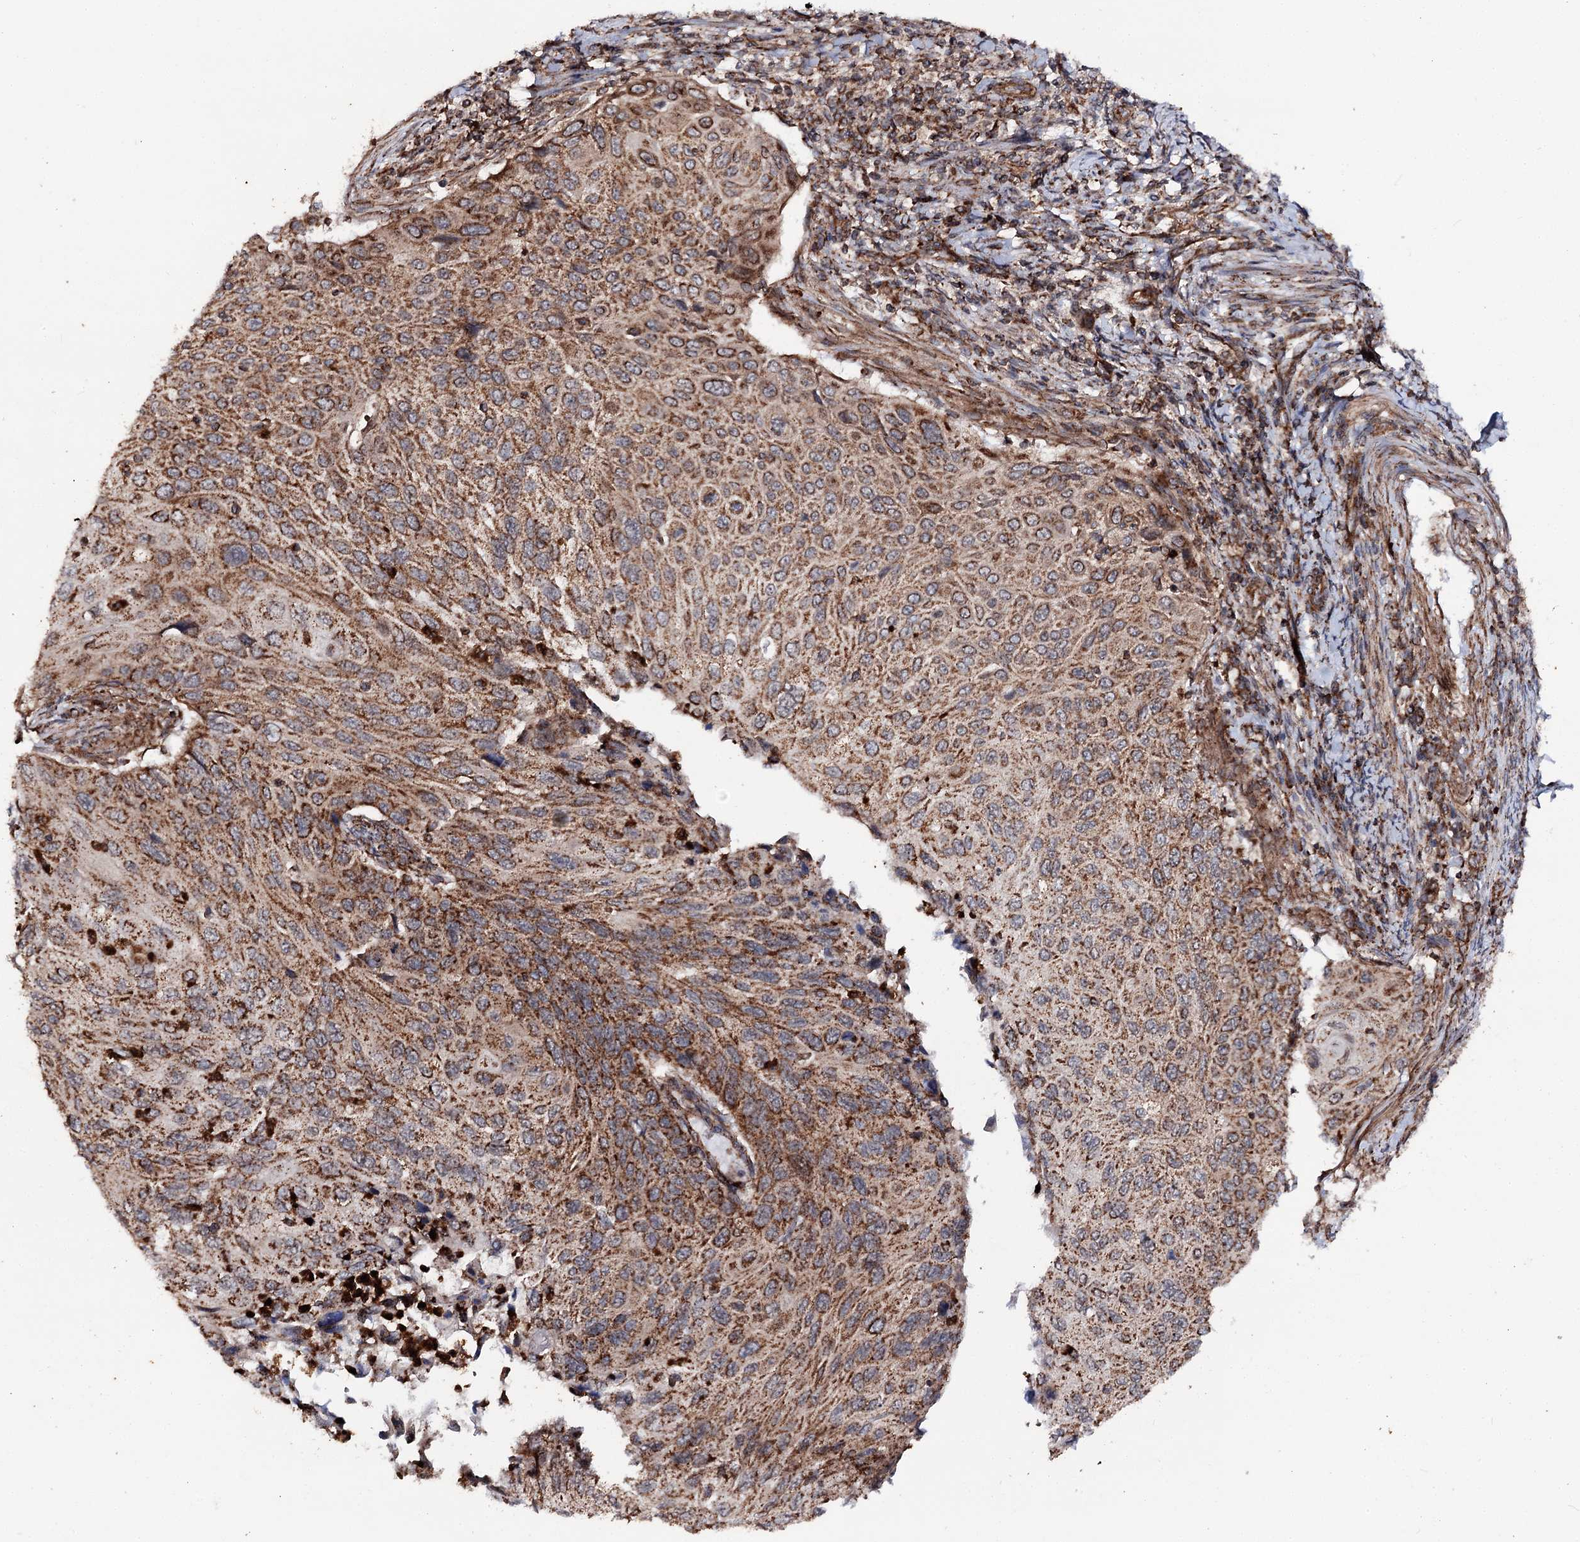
{"staining": {"intensity": "strong", "quantity": ">75%", "location": "cytoplasmic/membranous"}, "tissue": "cervical cancer", "cell_type": "Tumor cells", "image_type": "cancer", "snomed": [{"axis": "morphology", "description": "Squamous cell carcinoma, NOS"}, {"axis": "topography", "description": "Cervix"}], "caption": "IHC (DAB) staining of squamous cell carcinoma (cervical) reveals strong cytoplasmic/membranous protein positivity in approximately >75% of tumor cells.", "gene": "FGFR1OP2", "patient": {"sex": "female", "age": 70}}